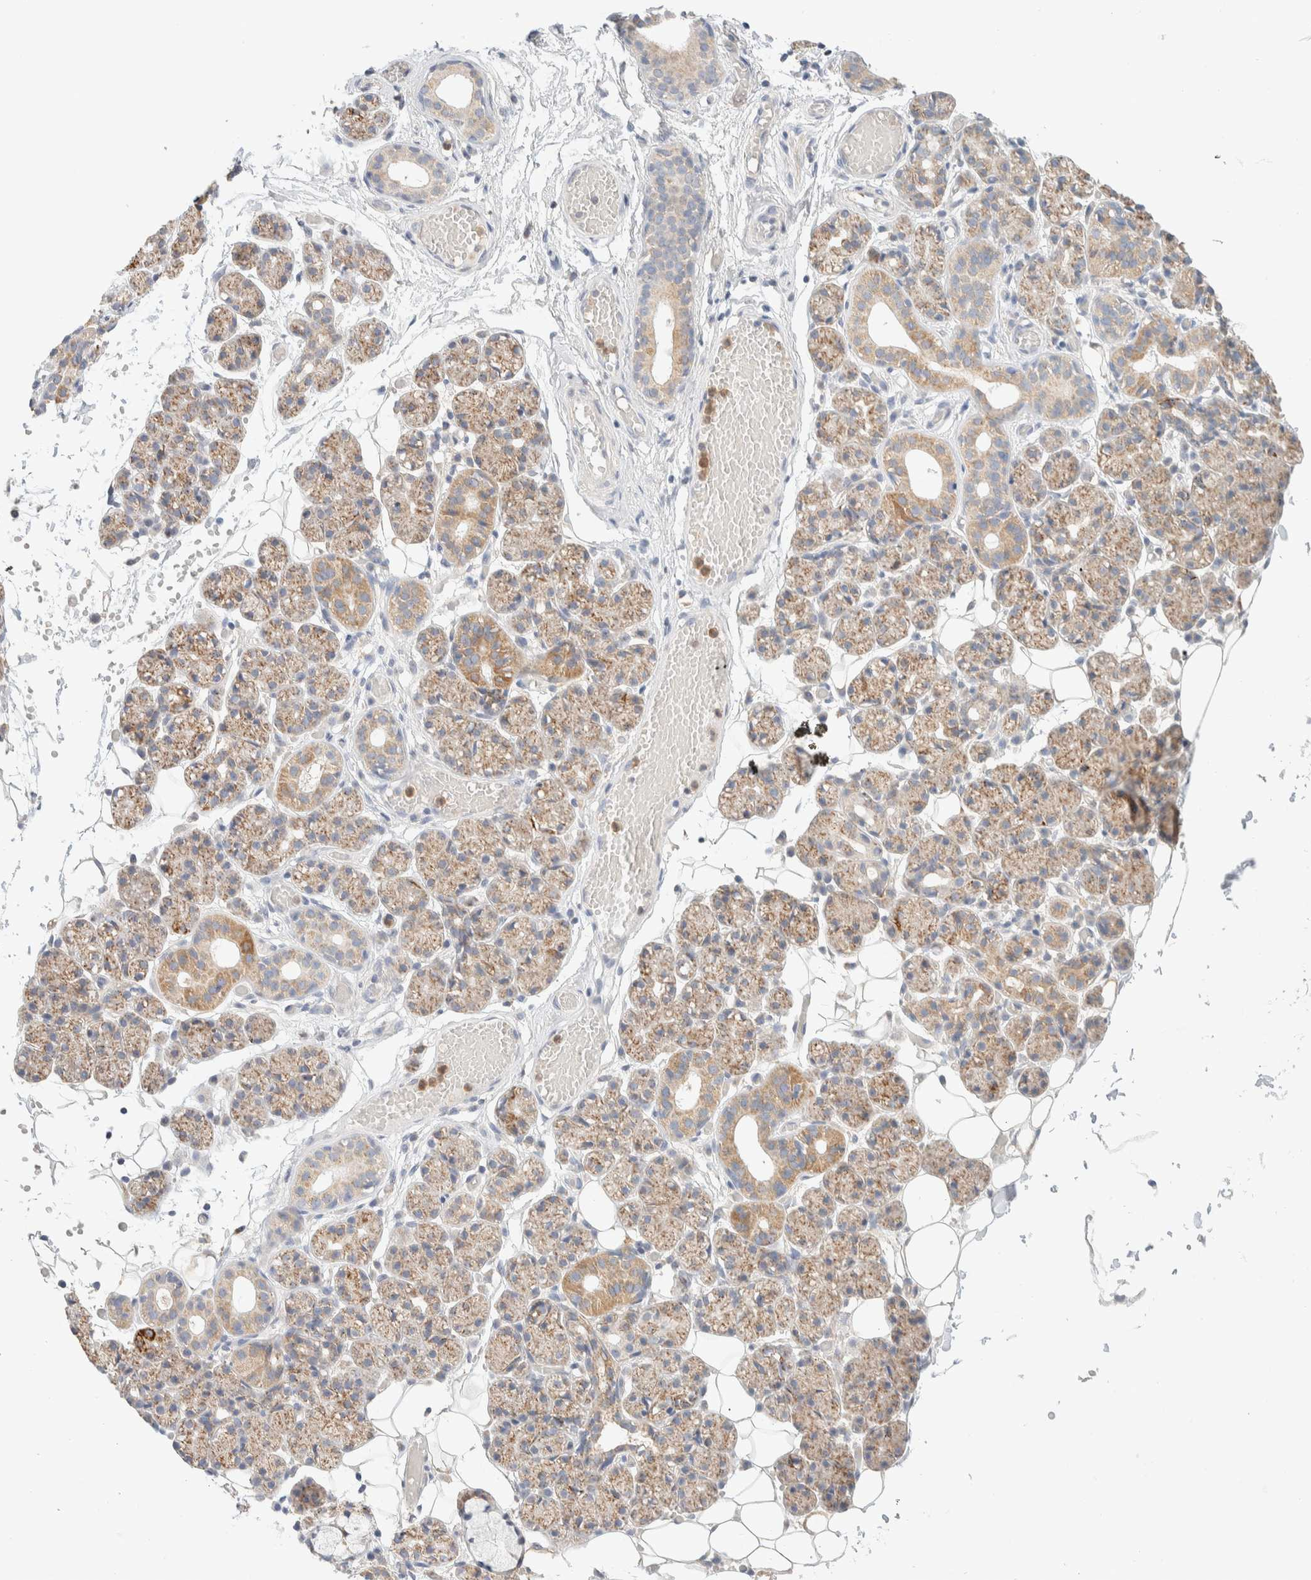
{"staining": {"intensity": "moderate", "quantity": ">75%", "location": "cytoplasmic/membranous"}, "tissue": "salivary gland", "cell_type": "Glandular cells", "image_type": "normal", "snomed": [{"axis": "morphology", "description": "Normal tissue, NOS"}, {"axis": "topography", "description": "Salivary gland"}], "caption": "Immunohistochemistry (IHC) staining of benign salivary gland, which reveals medium levels of moderate cytoplasmic/membranous staining in about >75% of glandular cells indicating moderate cytoplasmic/membranous protein positivity. The staining was performed using DAB (3,3'-diaminobenzidine) (brown) for protein detection and nuclei were counterstained in hematoxylin (blue).", "gene": "HDHD3", "patient": {"sex": "male", "age": 63}}